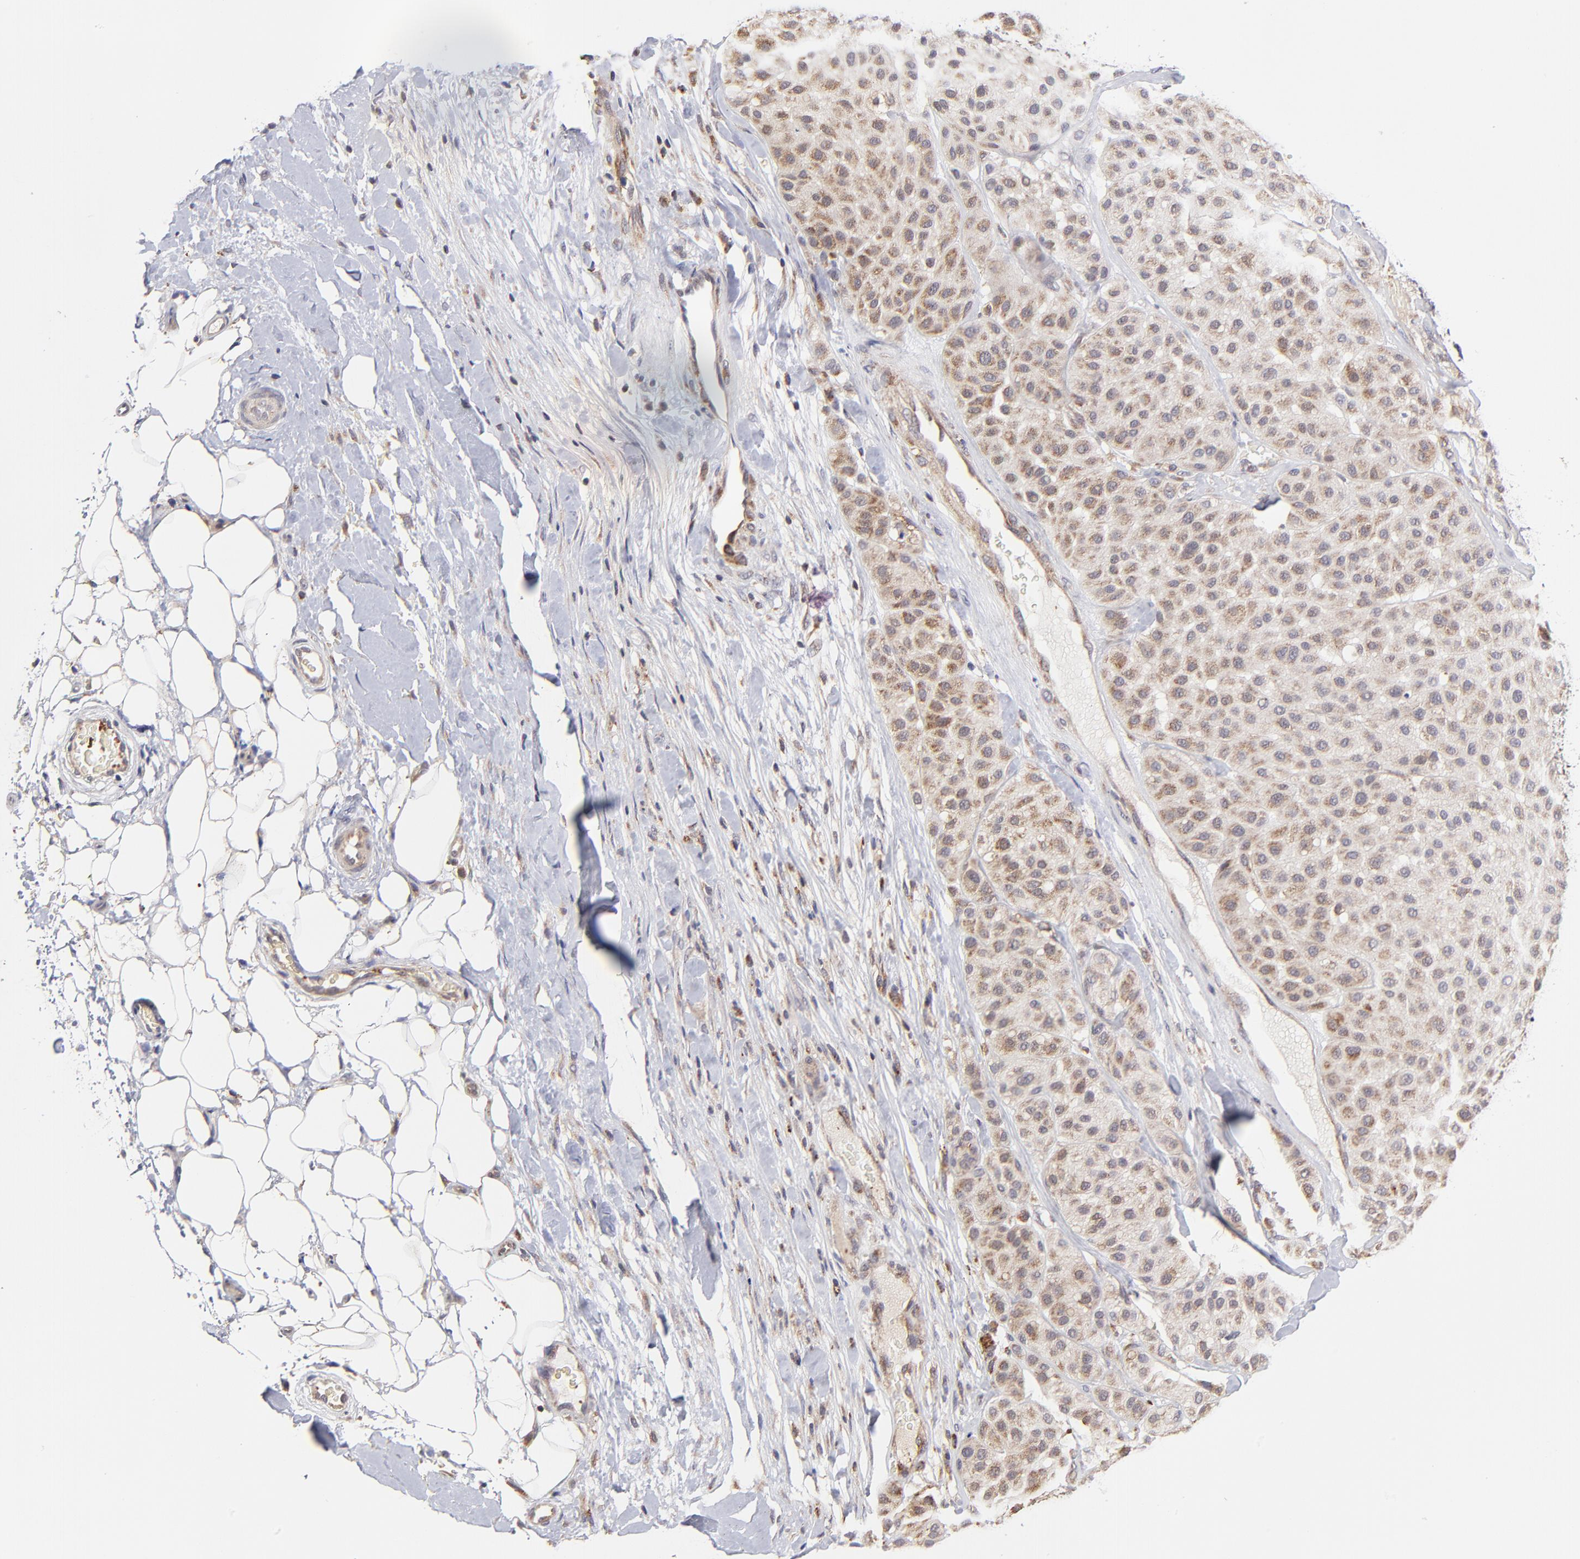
{"staining": {"intensity": "weak", "quantity": "25%-75%", "location": "cytoplasmic/membranous"}, "tissue": "melanoma", "cell_type": "Tumor cells", "image_type": "cancer", "snomed": [{"axis": "morphology", "description": "Normal tissue, NOS"}, {"axis": "morphology", "description": "Malignant melanoma, Metastatic site"}, {"axis": "topography", "description": "Skin"}], "caption": "This histopathology image reveals melanoma stained with immunohistochemistry to label a protein in brown. The cytoplasmic/membranous of tumor cells show weak positivity for the protein. Nuclei are counter-stained blue.", "gene": "MAP2K7", "patient": {"sex": "male", "age": 41}}